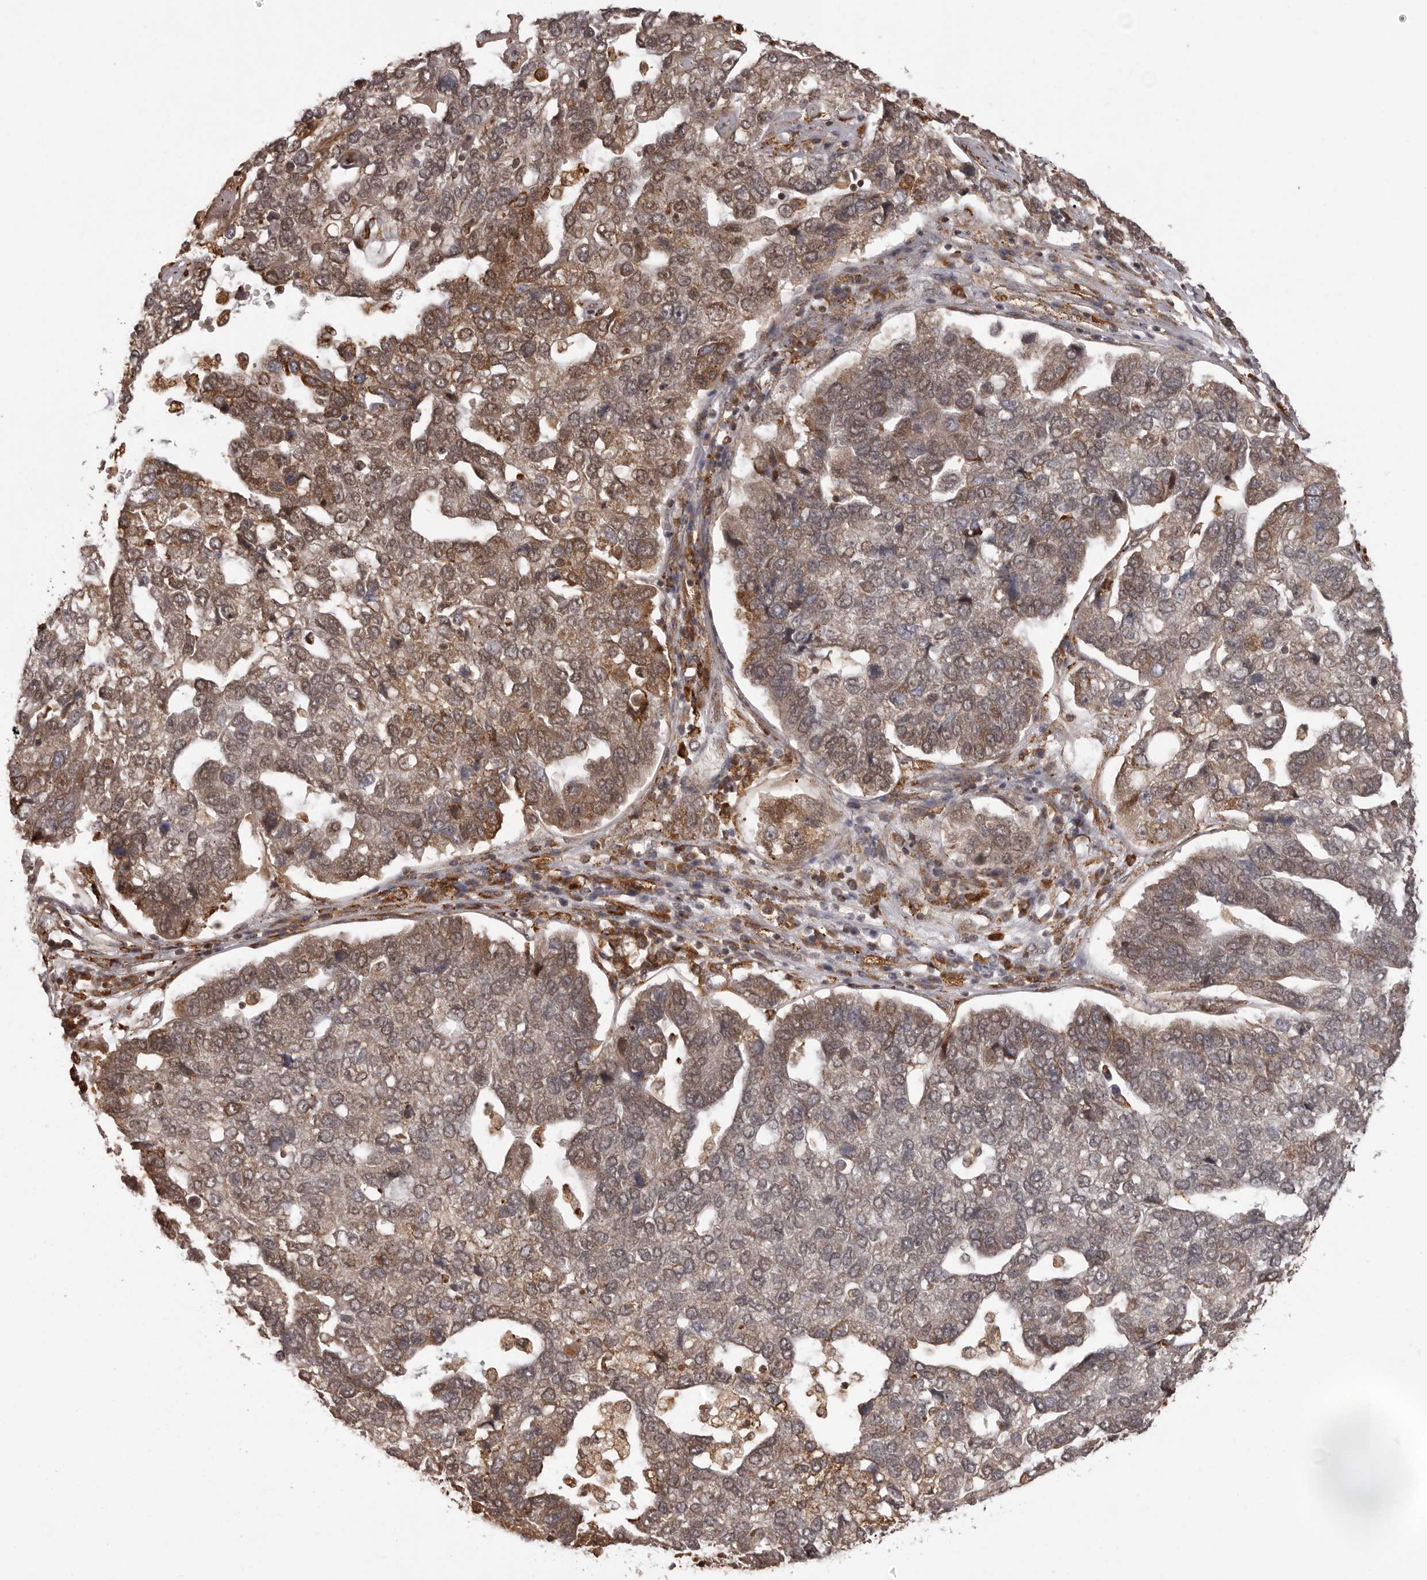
{"staining": {"intensity": "moderate", "quantity": "25%-75%", "location": "cytoplasmic/membranous,nuclear"}, "tissue": "pancreatic cancer", "cell_type": "Tumor cells", "image_type": "cancer", "snomed": [{"axis": "morphology", "description": "Adenocarcinoma, NOS"}, {"axis": "topography", "description": "Pancreas"}], "caption": "Immunohistochemical staining of human pancreatic cancer displays medium levels of moderate cytoplasmic/membranous and nuclear protein staining in about 25%-75% of tumor cells.", "gene": "IL32", "patient": {"sex": "female", "age": 61}}